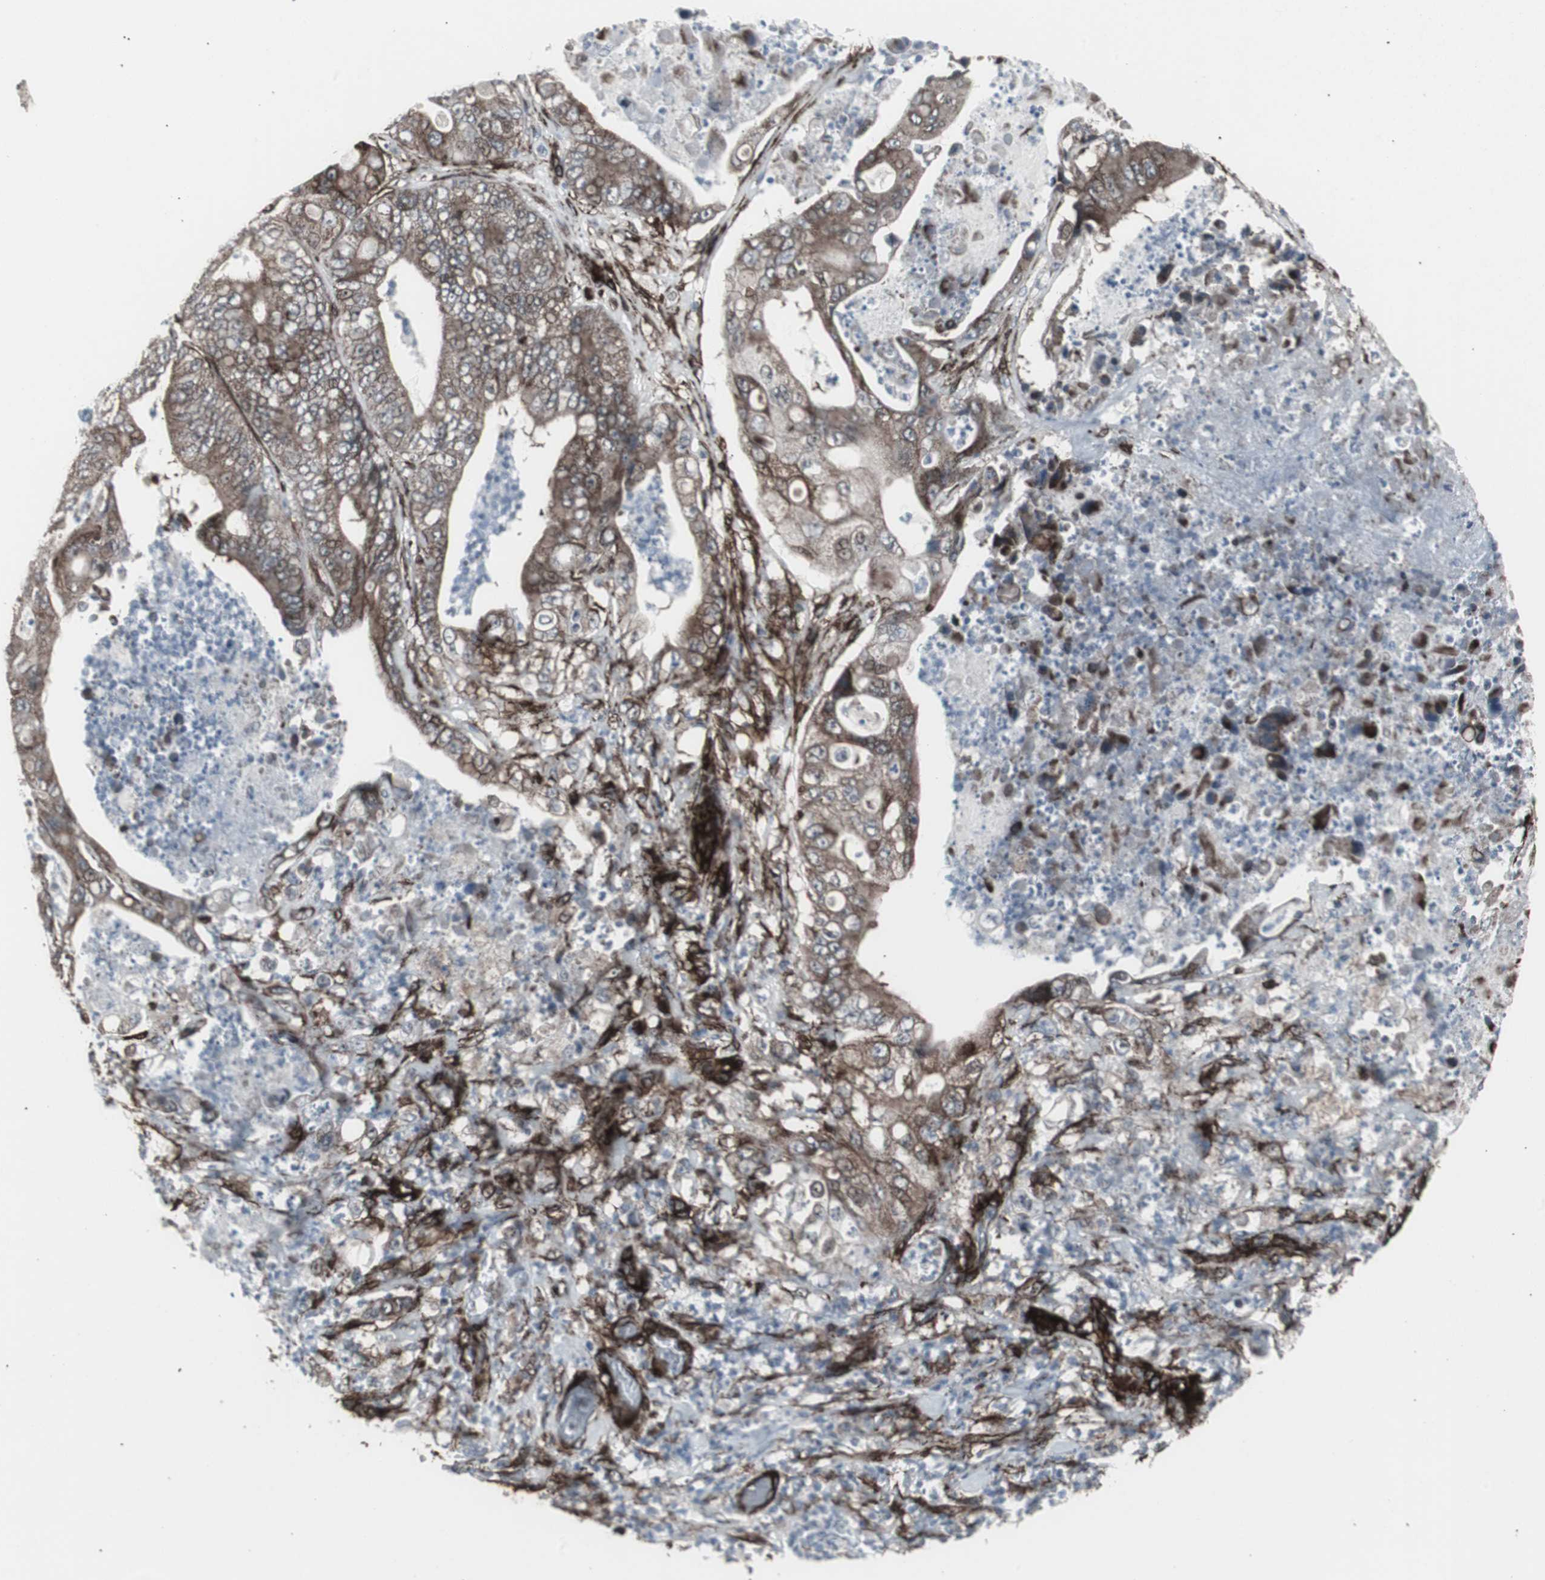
{"staining": {"intensity": "strong", "quantity": ">75%", "location": "cytoplasmic/membranous"}, "tissue": "stomach cancer", "cell_type": "Tumor cells", "image_type": "cancer", "snomed": [{"axis": "morphology", "description": "Adenocarcinoma, NOS"}, {"axis": "topography", "description": "Stomach"}], "caption": "Protein staining by IHC displays strong cytoplasmic/membranous positivity in approximately >75% of tumor cells in stomach cancer.", "gene": "PDGFA", "patient": {"sex": "female", "age": 73}}